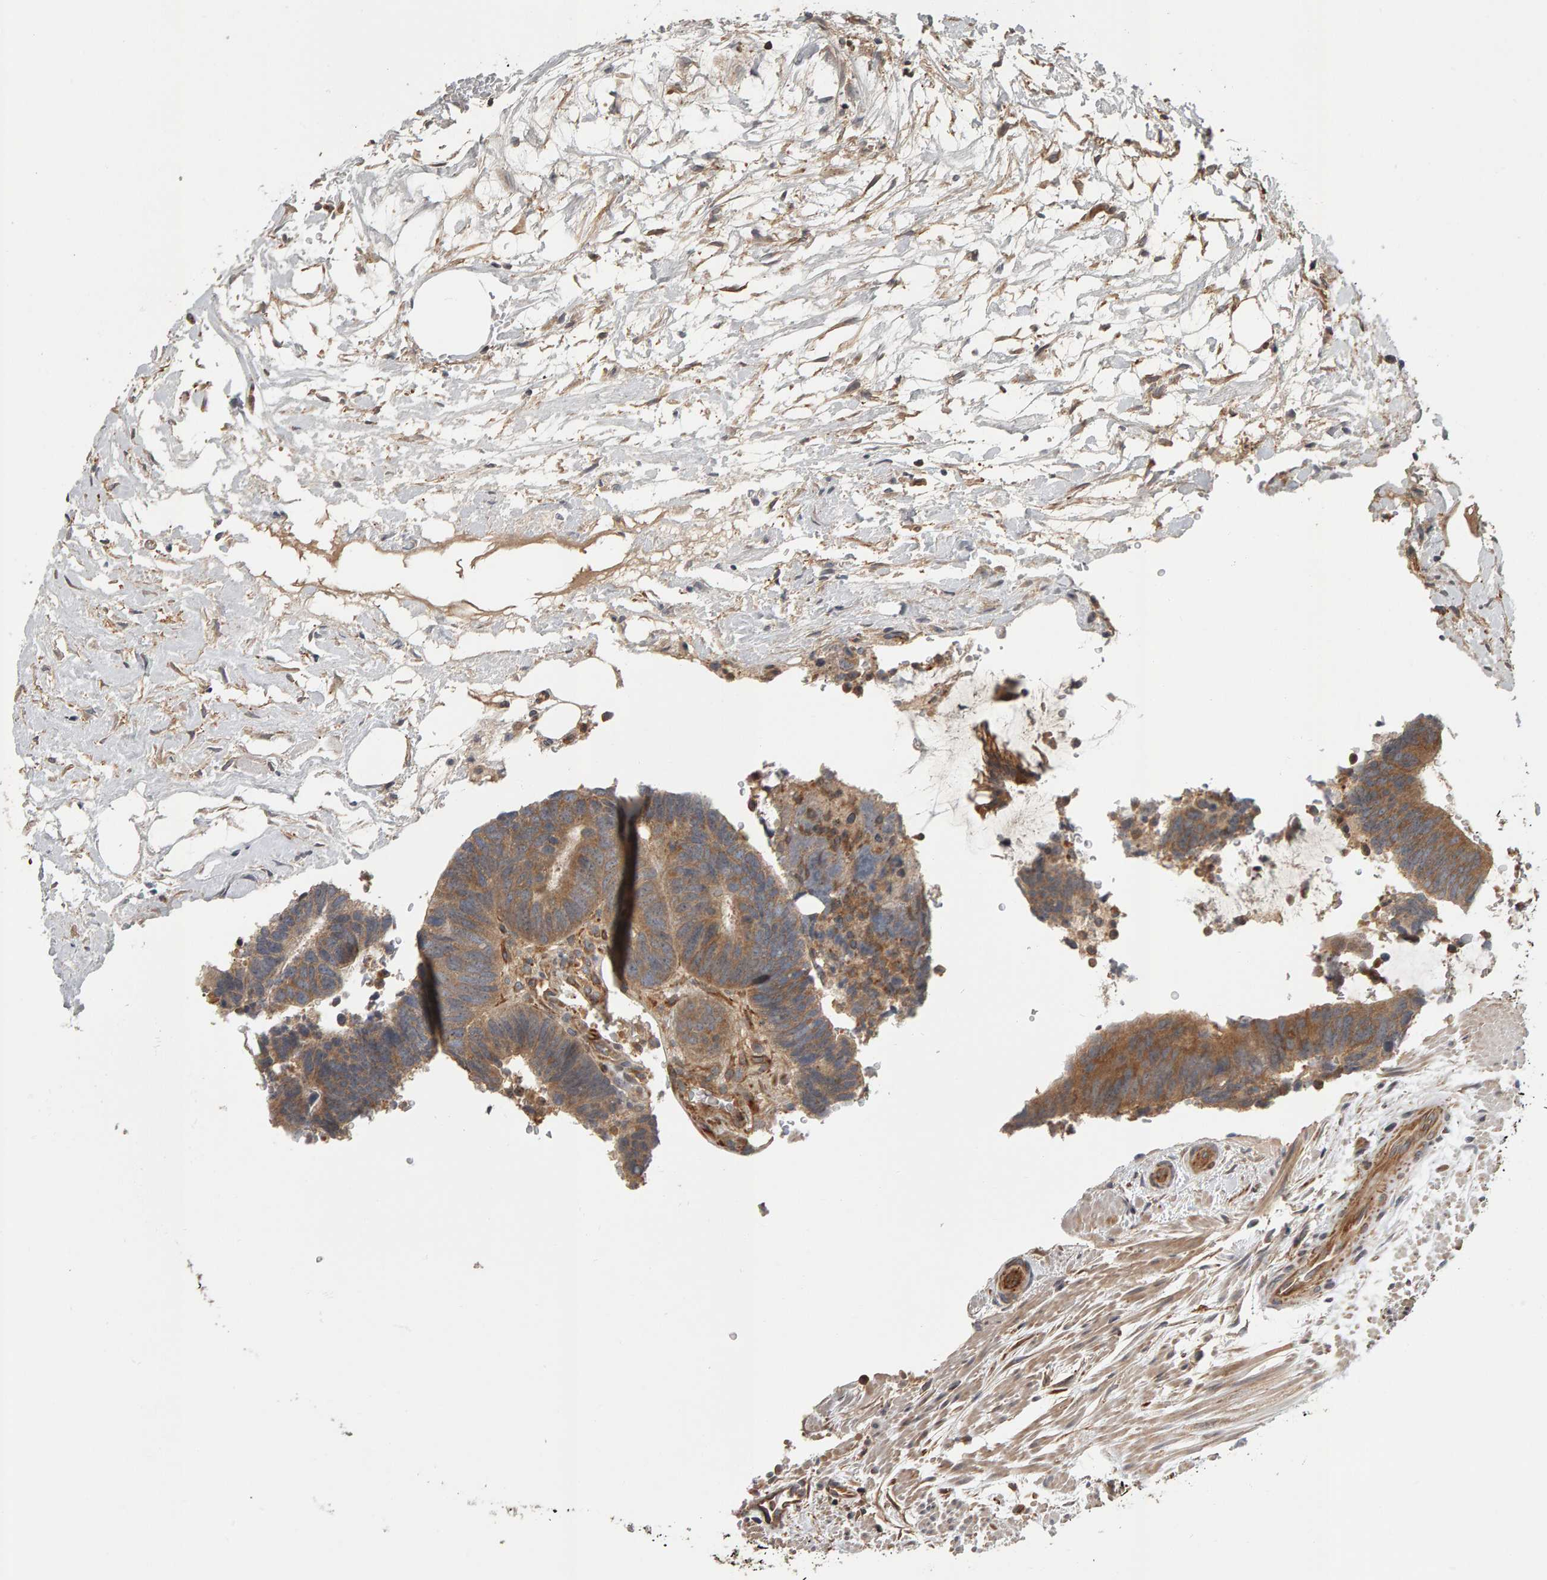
{"staining": {"intensity": "moderate", "quantity": ">75%", "location": "cytoplasmic/membranous"}, "tissue": "colorectal cancer", "cell_type": "Tumor cells", "image_type": "cancer", "snomed": [{"axis": "morphology", "description": "Adenocarcinoma, NOS"}, {"axis": "topography", "description": "Colon"}], "caption": "Immunohistochemistry histopathology image of neoplastic tissue: colorectal adenocarcinoma stained using IHC reveals medium levels of moderate protein expression localized specifically in the cytoplasmic/membranous of tumor cells, appearing as a cytoplasmic/membranous brown color.", "gene": "C9orf72", "patient": {"sex": "male", "age": 56}}